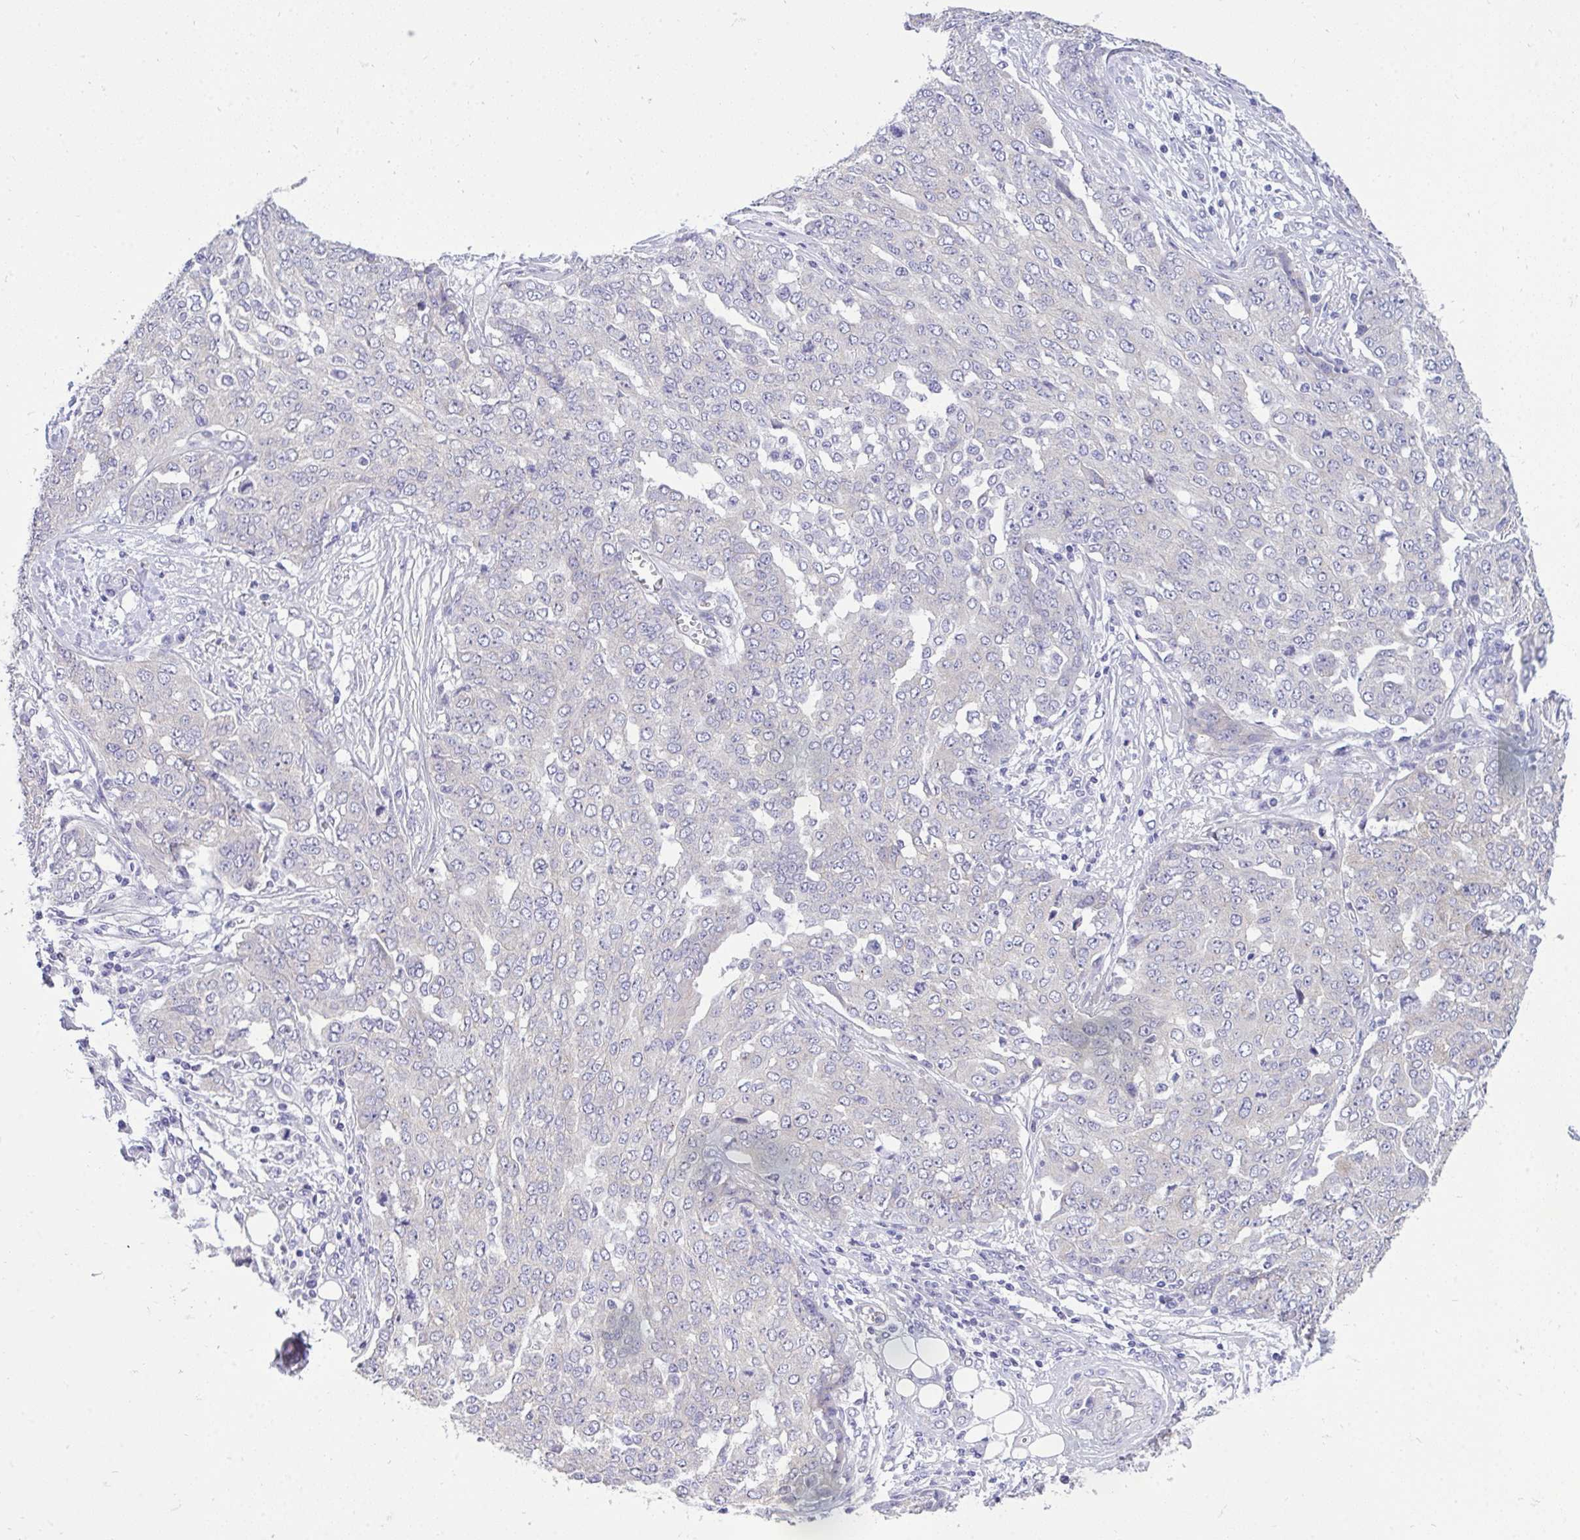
{"staining": {"intensity": "negative", "quantity": "none", "location": "none"}, "tissue": "ovarian cancer", "cell_type": "Tumor cells", "image_type": "cancer", "snomed": [{"axis": "morphology", "description": "Cystadenocarcinoma, serous, NOS"}, {"axis": "topography", "description": "Soft tissue"}, {"axis": "topography", "description": "Ovary"}], "caption": "This is an immunohistochemistry (IHC) micrograph of ovarian cancer (serous cystadenocarcinoma). There is no expression in tumor cells.", "gene": "VGLL3", "patient": {"sex": "female", "age": 57}}